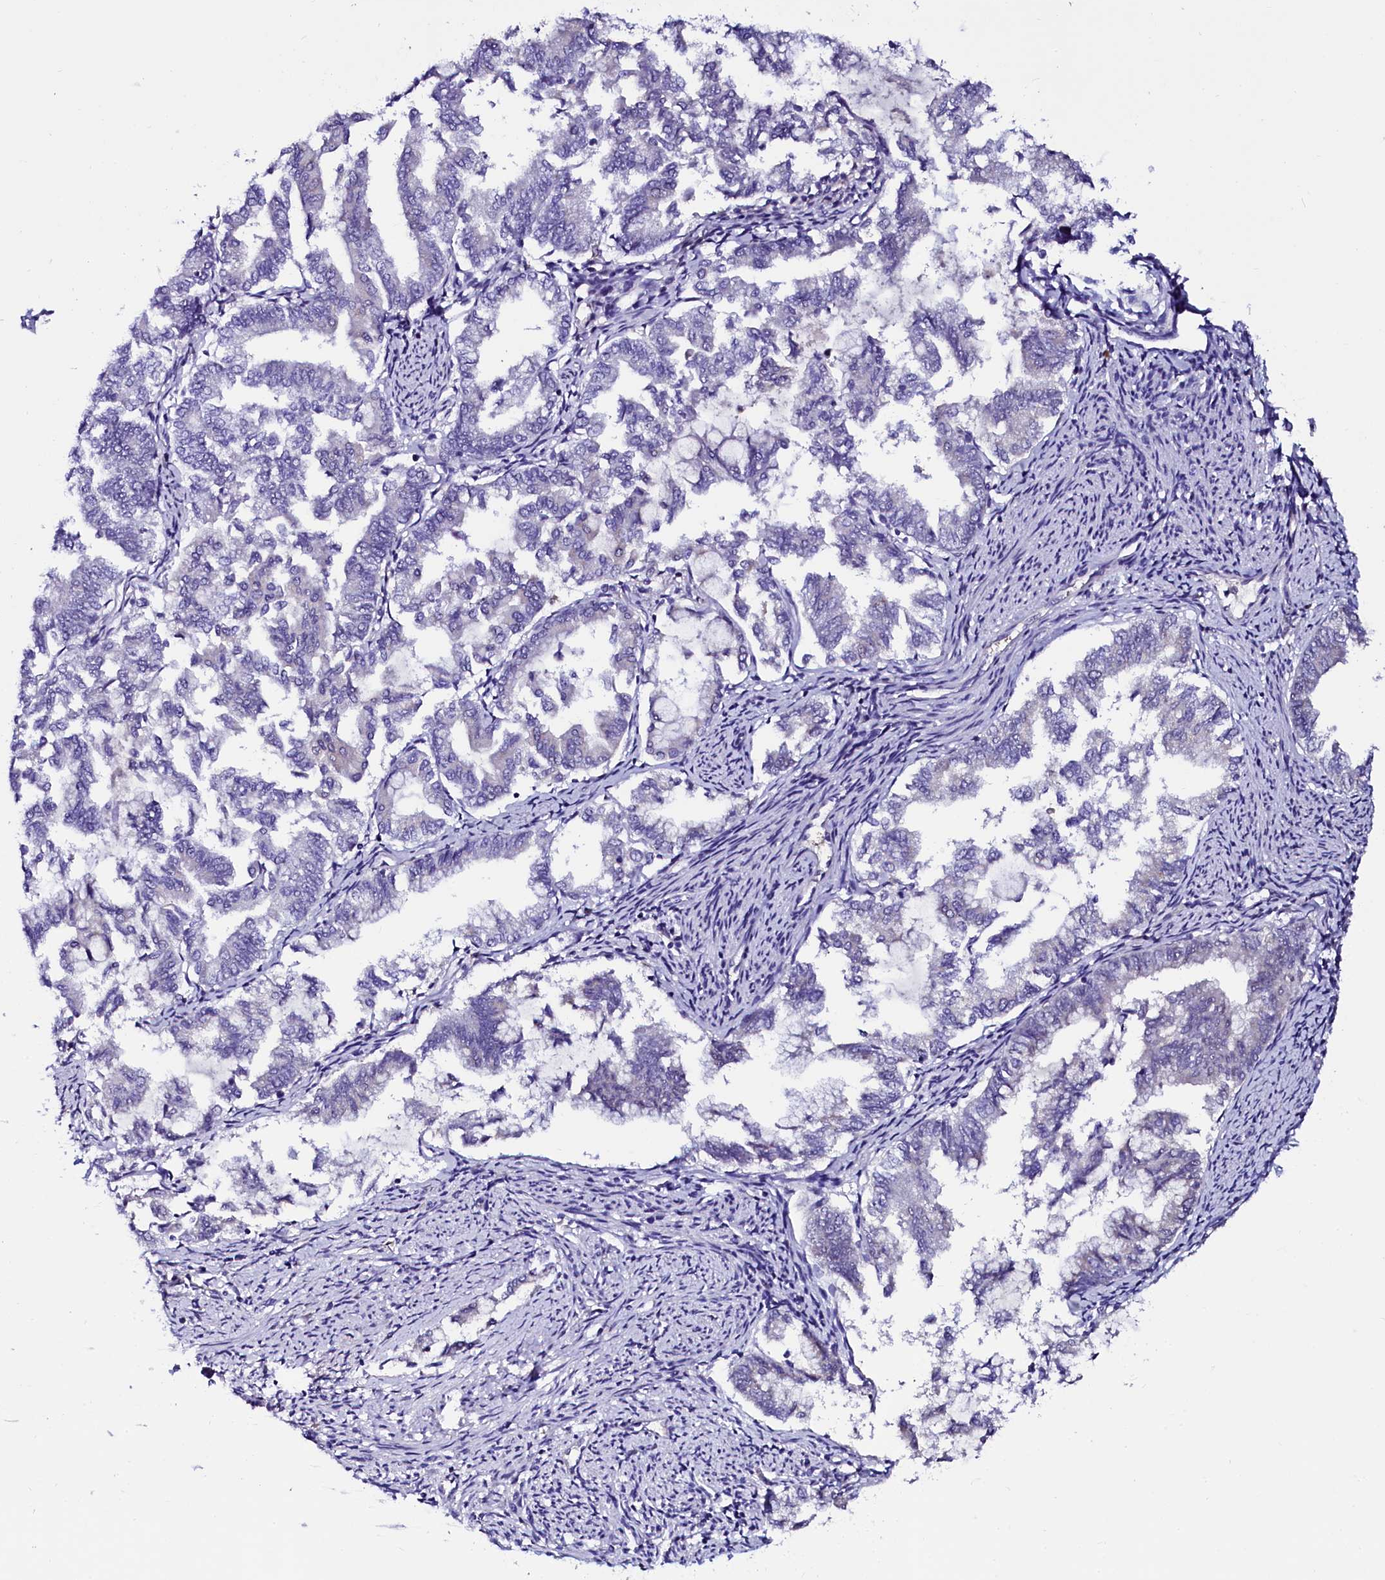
{"staining": {"intensity": "negative", "quantity": "none", "location": "none"}, "tissue": "endometrial cancer", "cell_type": "Tumor cells", "image_type": "cancer", "snomed": [{"axis": "morphology", "description": "Adenocarcinoma, NOS"}, {"axis": "topography", "description": "Endometrium"}], "caption": "A high-resolution micrograph shows immunohistochemistry (IHC) staining of endometrial cancer, which exhibits no significant positivity in tumor cells.", "gene": "OTOL1", "patient": {"sex": "female", "age": 79}}